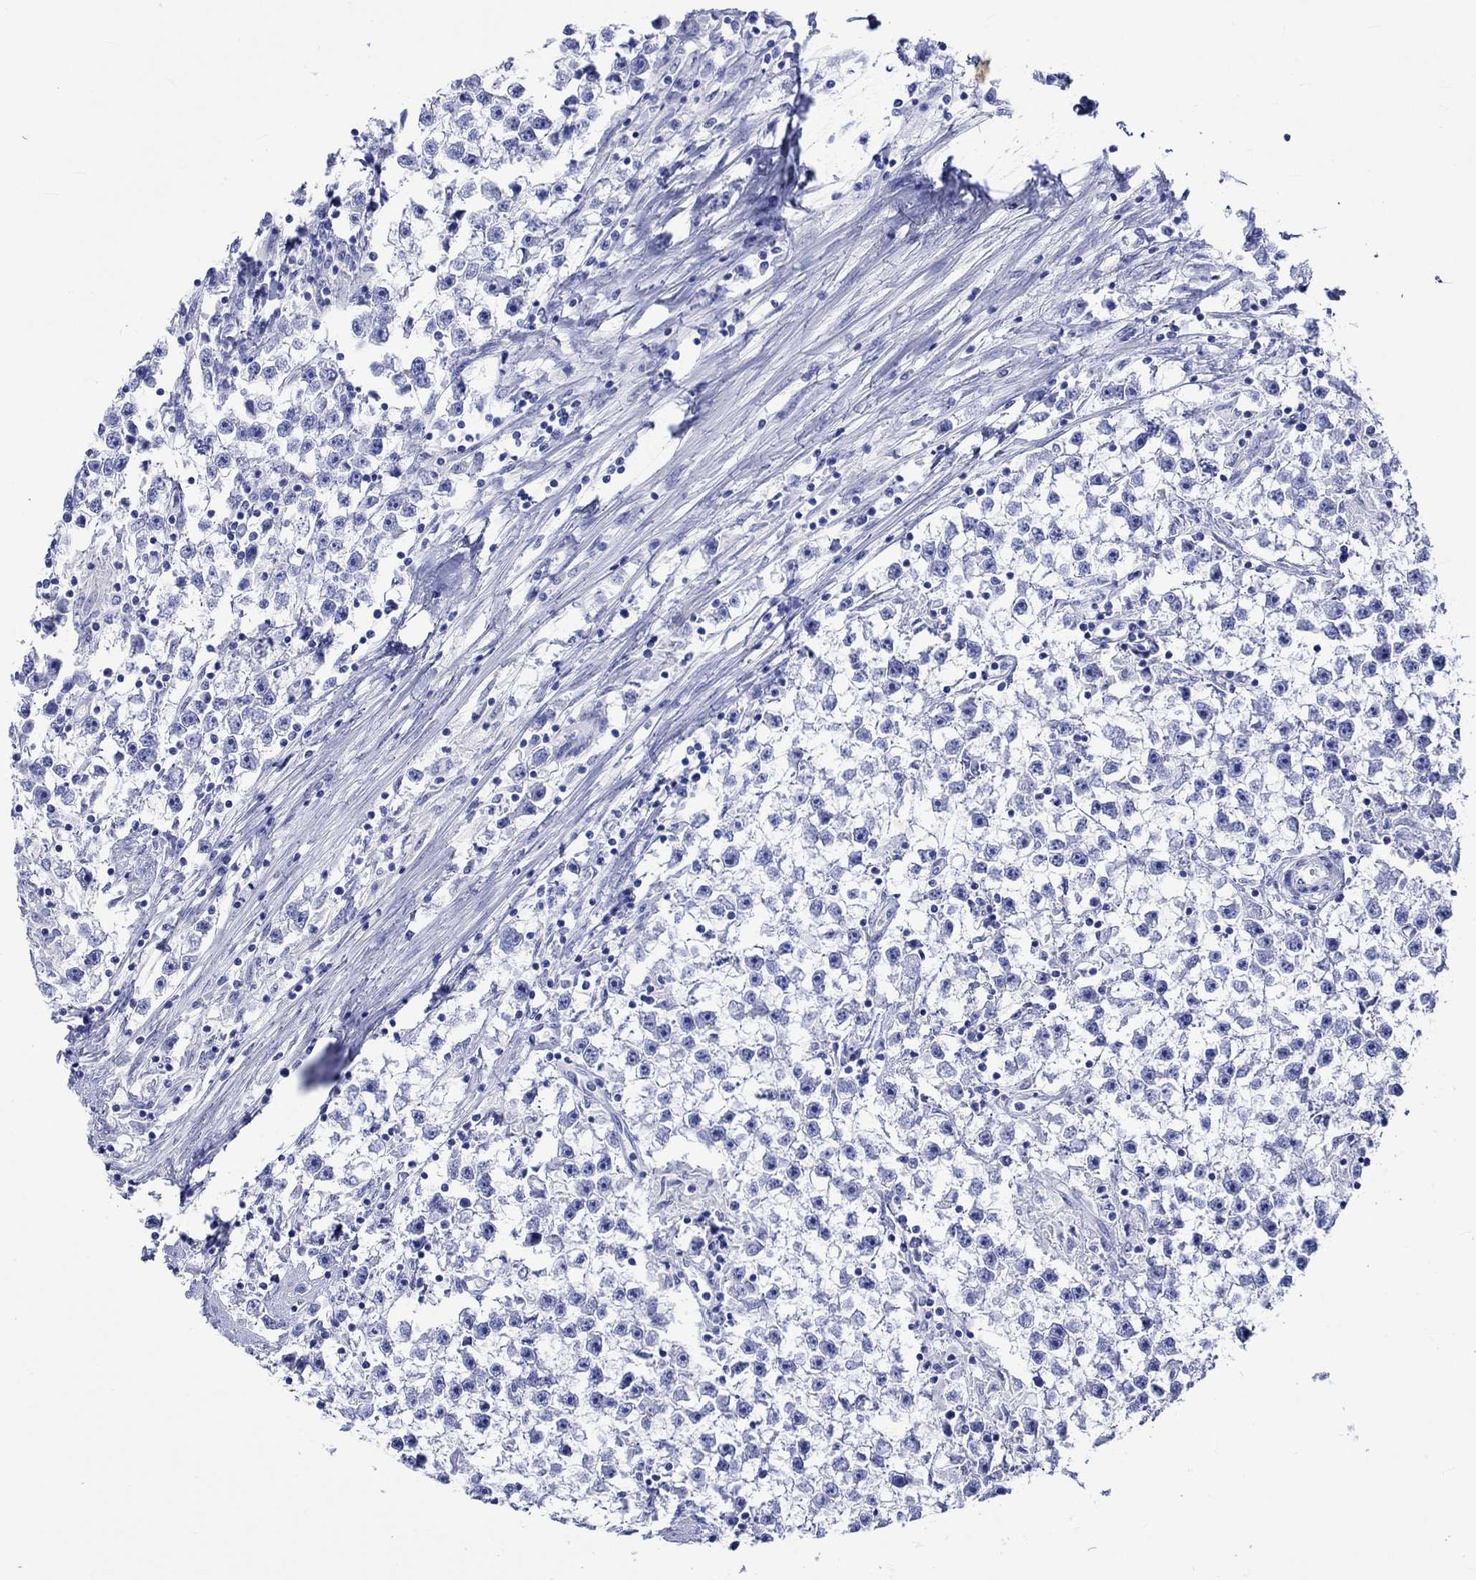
{"staining": {"intensity": "negative", "quantity": "none", "location": "none"}, "tissue": "testis cancer", "cell_type": "Tumor cells", "image_type": "cancer", "snomed": [{"axis": "morphology", "description": "Seminoma, NOS"}, {"axis": "topography", "description": "Testis"}], "caption": "Human testis seminoma stained for a protein using IHC reveals no positivity in tumor cells.", "gene": "HARBI1", "patient": {"sex": "male", "age": 59}}